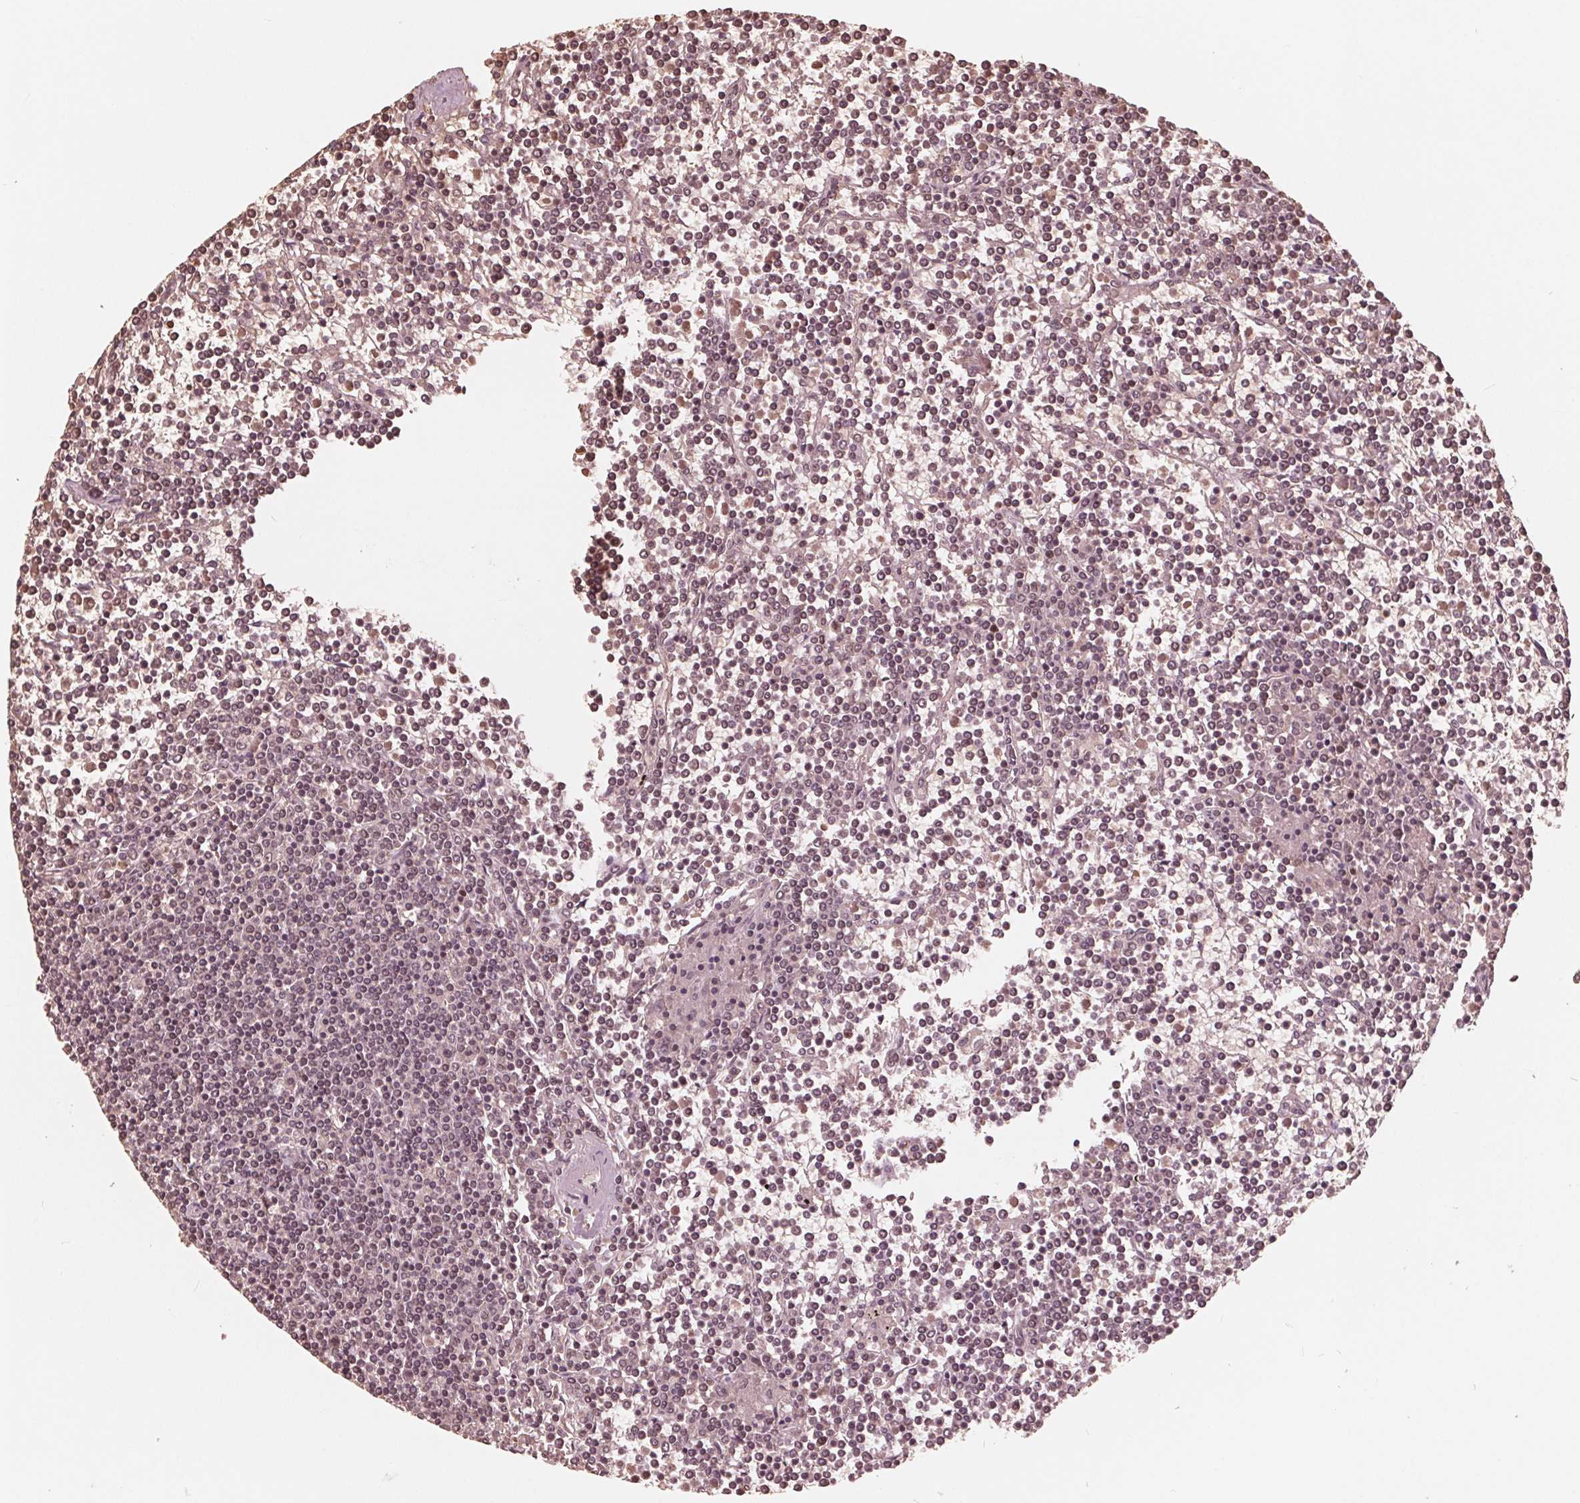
{"staining": {"intensity": "weak", "quantity": ">75%", "location": "nuclear"}, "tissue": "lymphoma", "cell_type": "Tumor cells", "image_type": "cancer", "snomed": [{"axis": "morphology", "description": "Malignant lymphoma, non-Hodgkin's type, Low grade"}, {"axis": "topography", "description": "Spleen"}], "caption": "Immunohistochemistry micrograph of human lymphoma stained for a protein (brown), which displays low levels of weak nuclear positivity in approximately >75% of tumor cells.", "gene": "HIRIP3", "patient": {"sex": "female", "age": 19}}